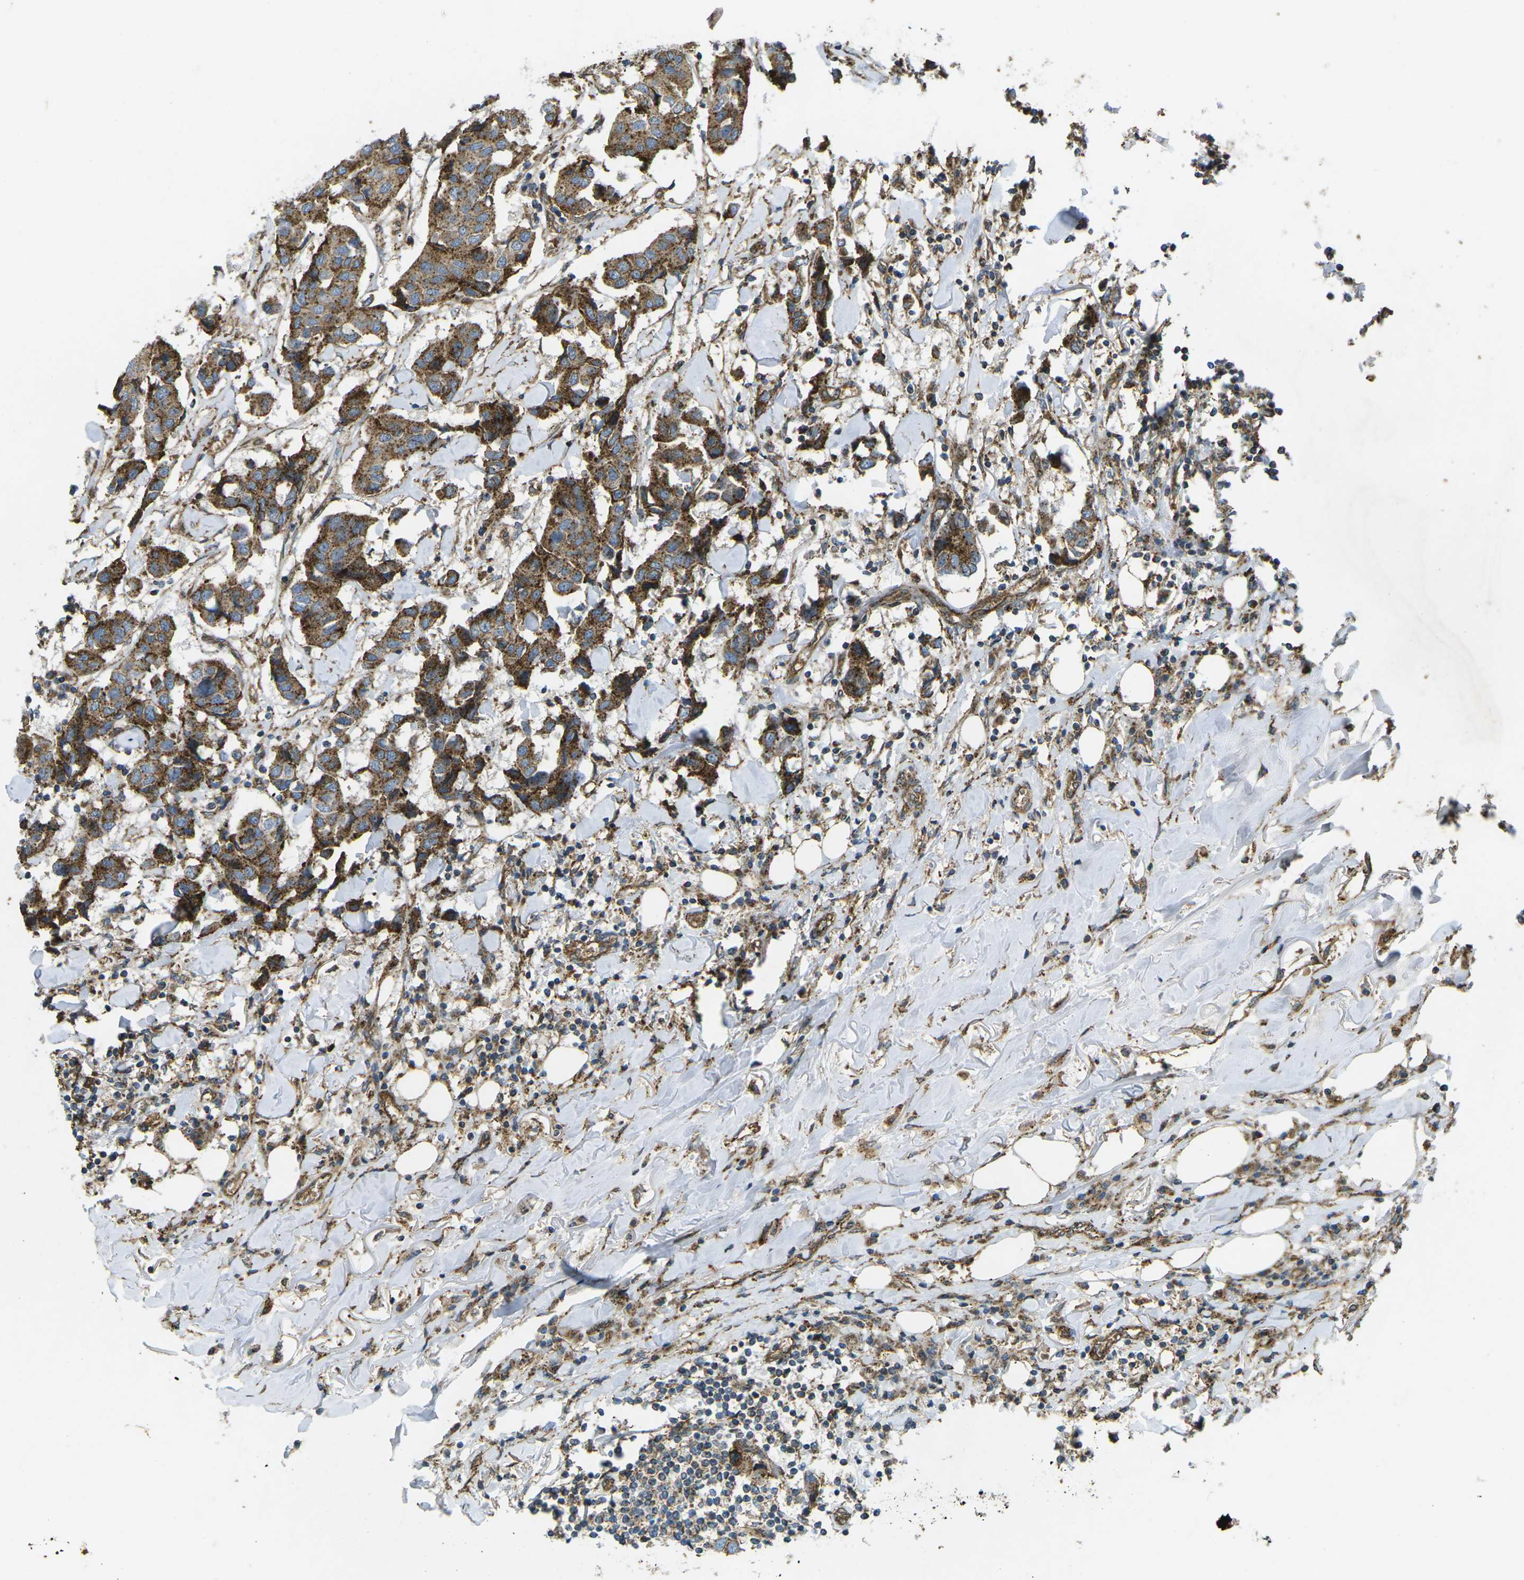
{"staining": {"intensity": "strong", "quantity": ">75%", "location": "cytoplasmic/membranous"}, "tissue": "breast cancer", "cell_type": "Tumor cells", "image_type": "cancer", "snomed": [{"axis": "morphology", "description": "Duct carcinoma"}, {"axis": "topography", "description": "Breast"}], "caption": "Intraductal carcinoma (breast) stained with a protein marker demonstrates strong staining in tumor cells.", "gene": "CHMP3", "patient": {"sex": "female", "age": 80}}